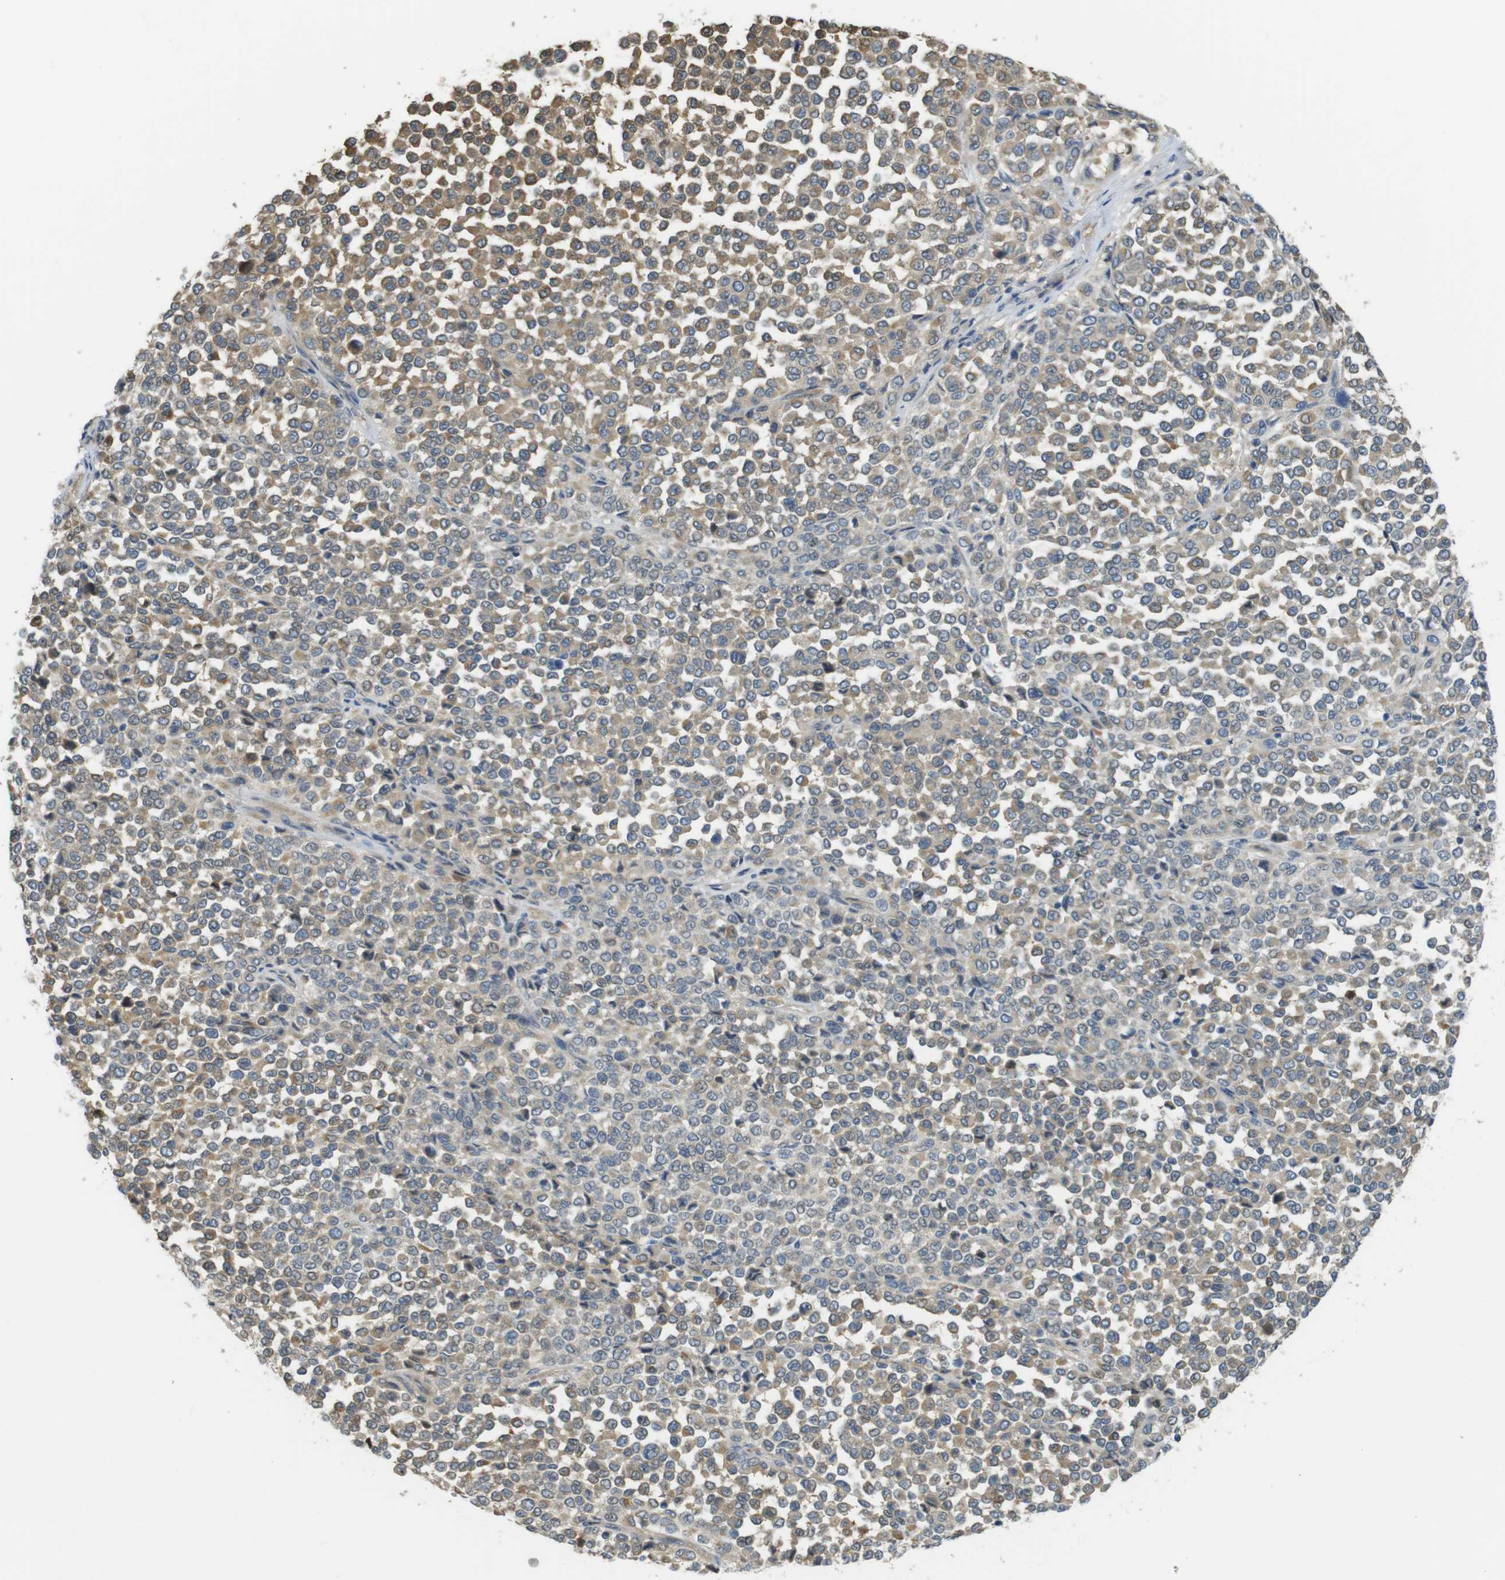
{"staining": {"intensity": "weak", "quantity": ">75%", "location": "cytoplasmic/membranous"}, "tissue": "melanoma", "cell_type": "Tumor cells", "image_type": "cancer", "snomed": [{"axis": "morphology", "description": "Malignant melanoma, Metastatic site"}, {"axis": "topography", "description": "Pancreas"}], "caption": "A brown stain shows weak cytoplasmic/membranous expression of a protein in human melanoma tumor cells. The staining is performed using DAB brown chromogen to label protein expression. The nuclei are counter-stained blue using hematoxylin.", "gene": "ABHD15", "patient": {"sex": "female", "age": 30}}